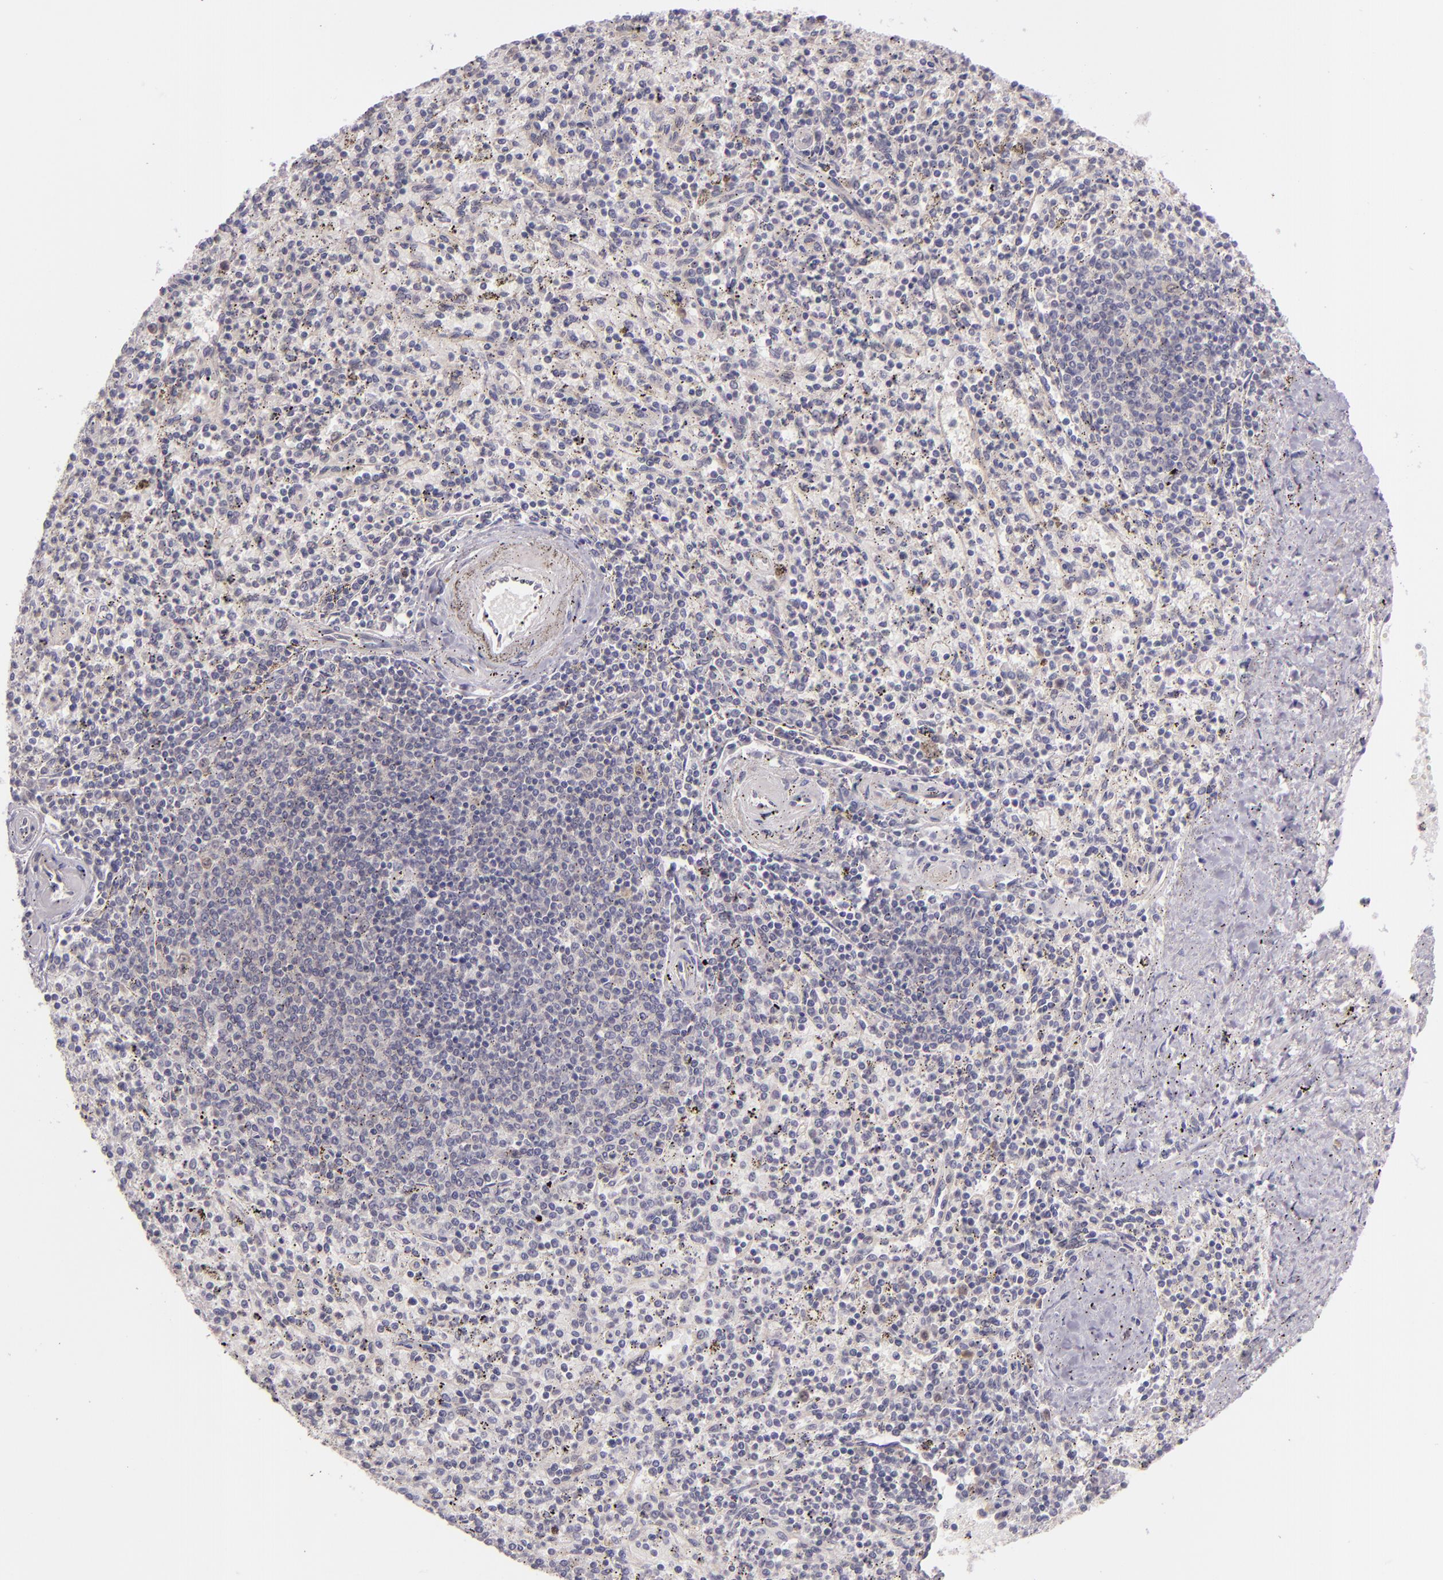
{"staining": {"intensity": "negative", "quantity": "none", "location": "none"}, "tissue": "spleen", "cell_type": "Cells in red pulp", "image_type": "normal", "snomed": [{"axis": "morphology", "description": "Normal tissue, NOS"}, {"axis": "topography", "description": "Spleen"}], "caption": "Immunohistochemistry image of benign spleen: human spleen stained with DAB exhibits no significant protein positivity in cells in red pulp.", "gene": "CSE1L", "patient": {"sex": "male", "age": 72}}